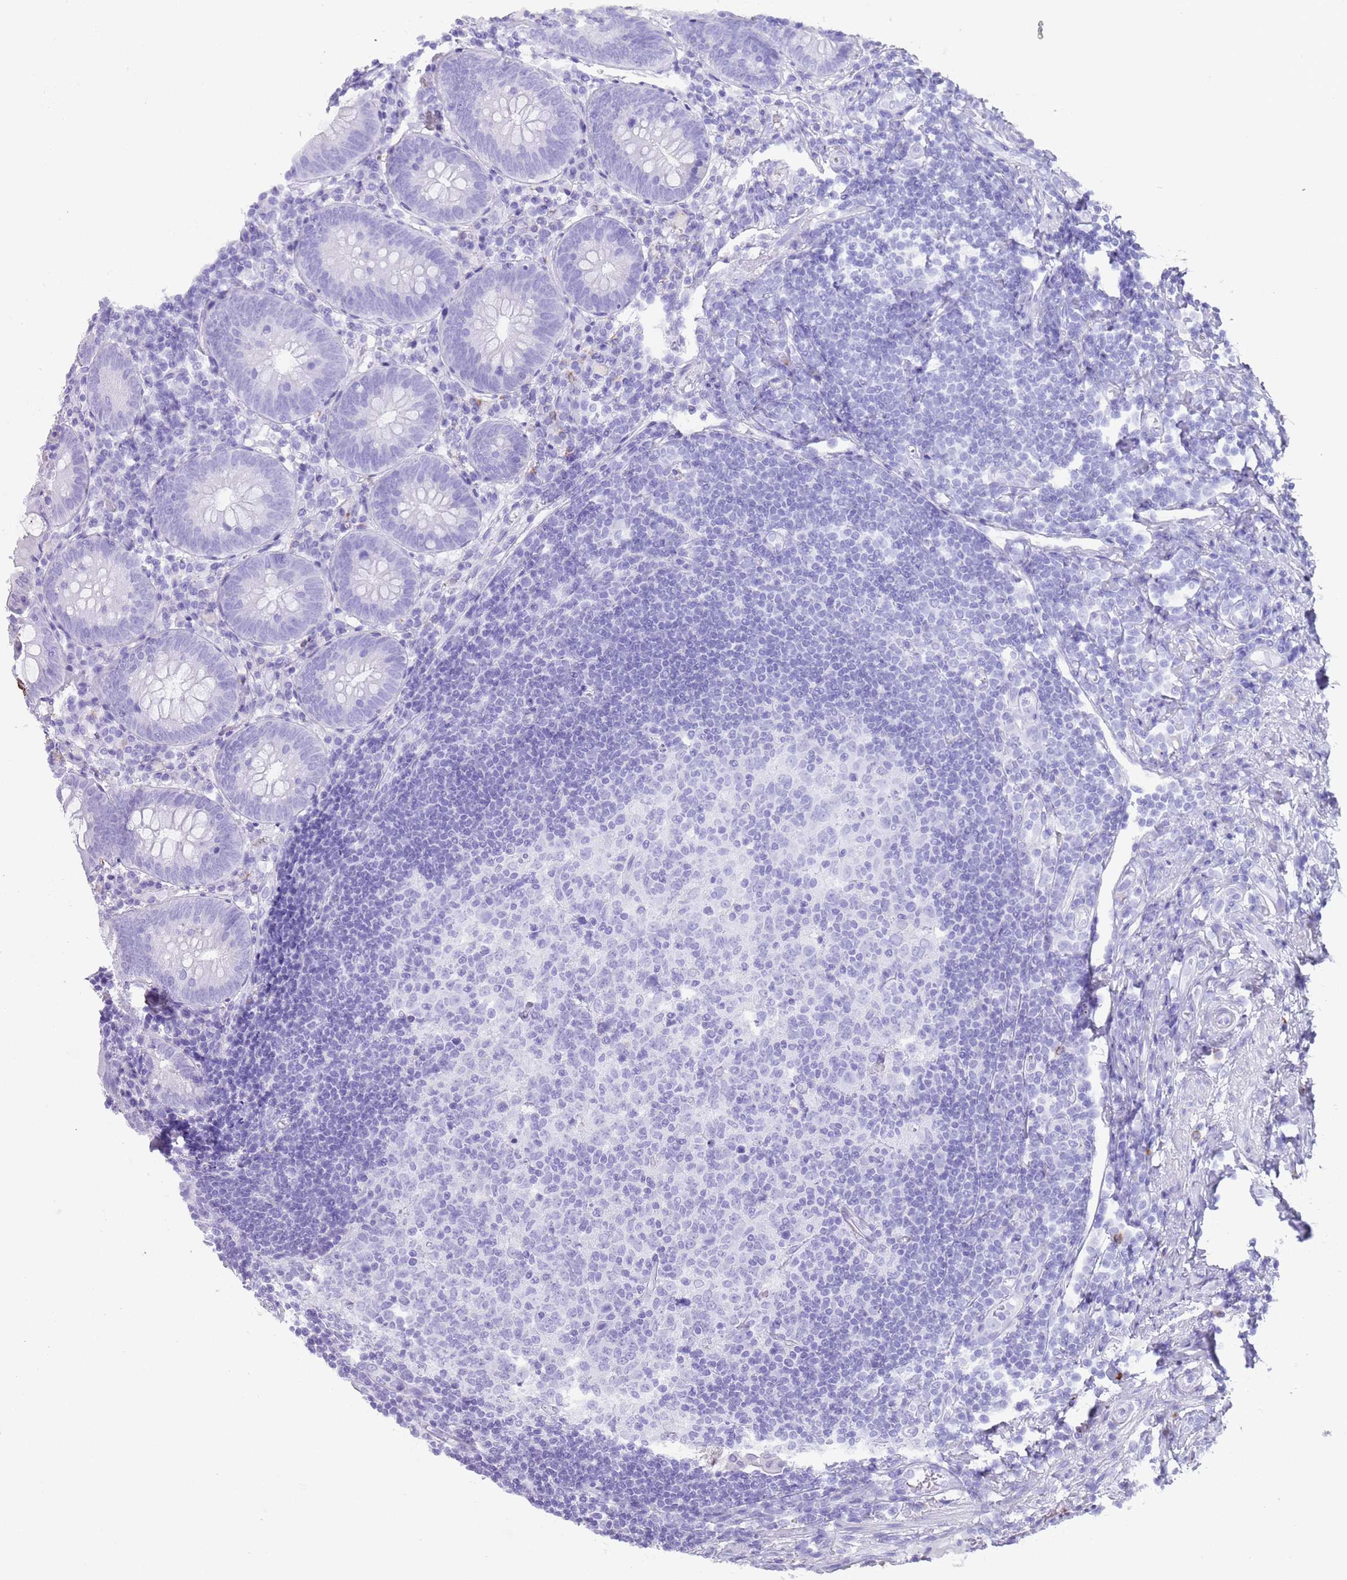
{"staining": {"intensity": "negative", "quantity": "none", "location": "none"}, "tissue": "appendix", "cell_type": "Glandular cells", "image_type": "normal", "snomed": [{"axis": "morphology", "description": "Normal tissue, NOS"}, {"axis": "topography", "description": "Appendix"}], "caption": "Immunohistochemistry (IHC) micrograph of benign appendix: human appendix stained with DAB (3,3'-diaminobenzidine) exhibits no significant protein staining in glandular cells. The staining was performed using DAB to visualize the protein expression in brown, while the nuclei were stained in blue with hematoxylin (Magnification: 20x).", "gene": "MYADML2", "patient": {"sex": "female", "age": 54}}